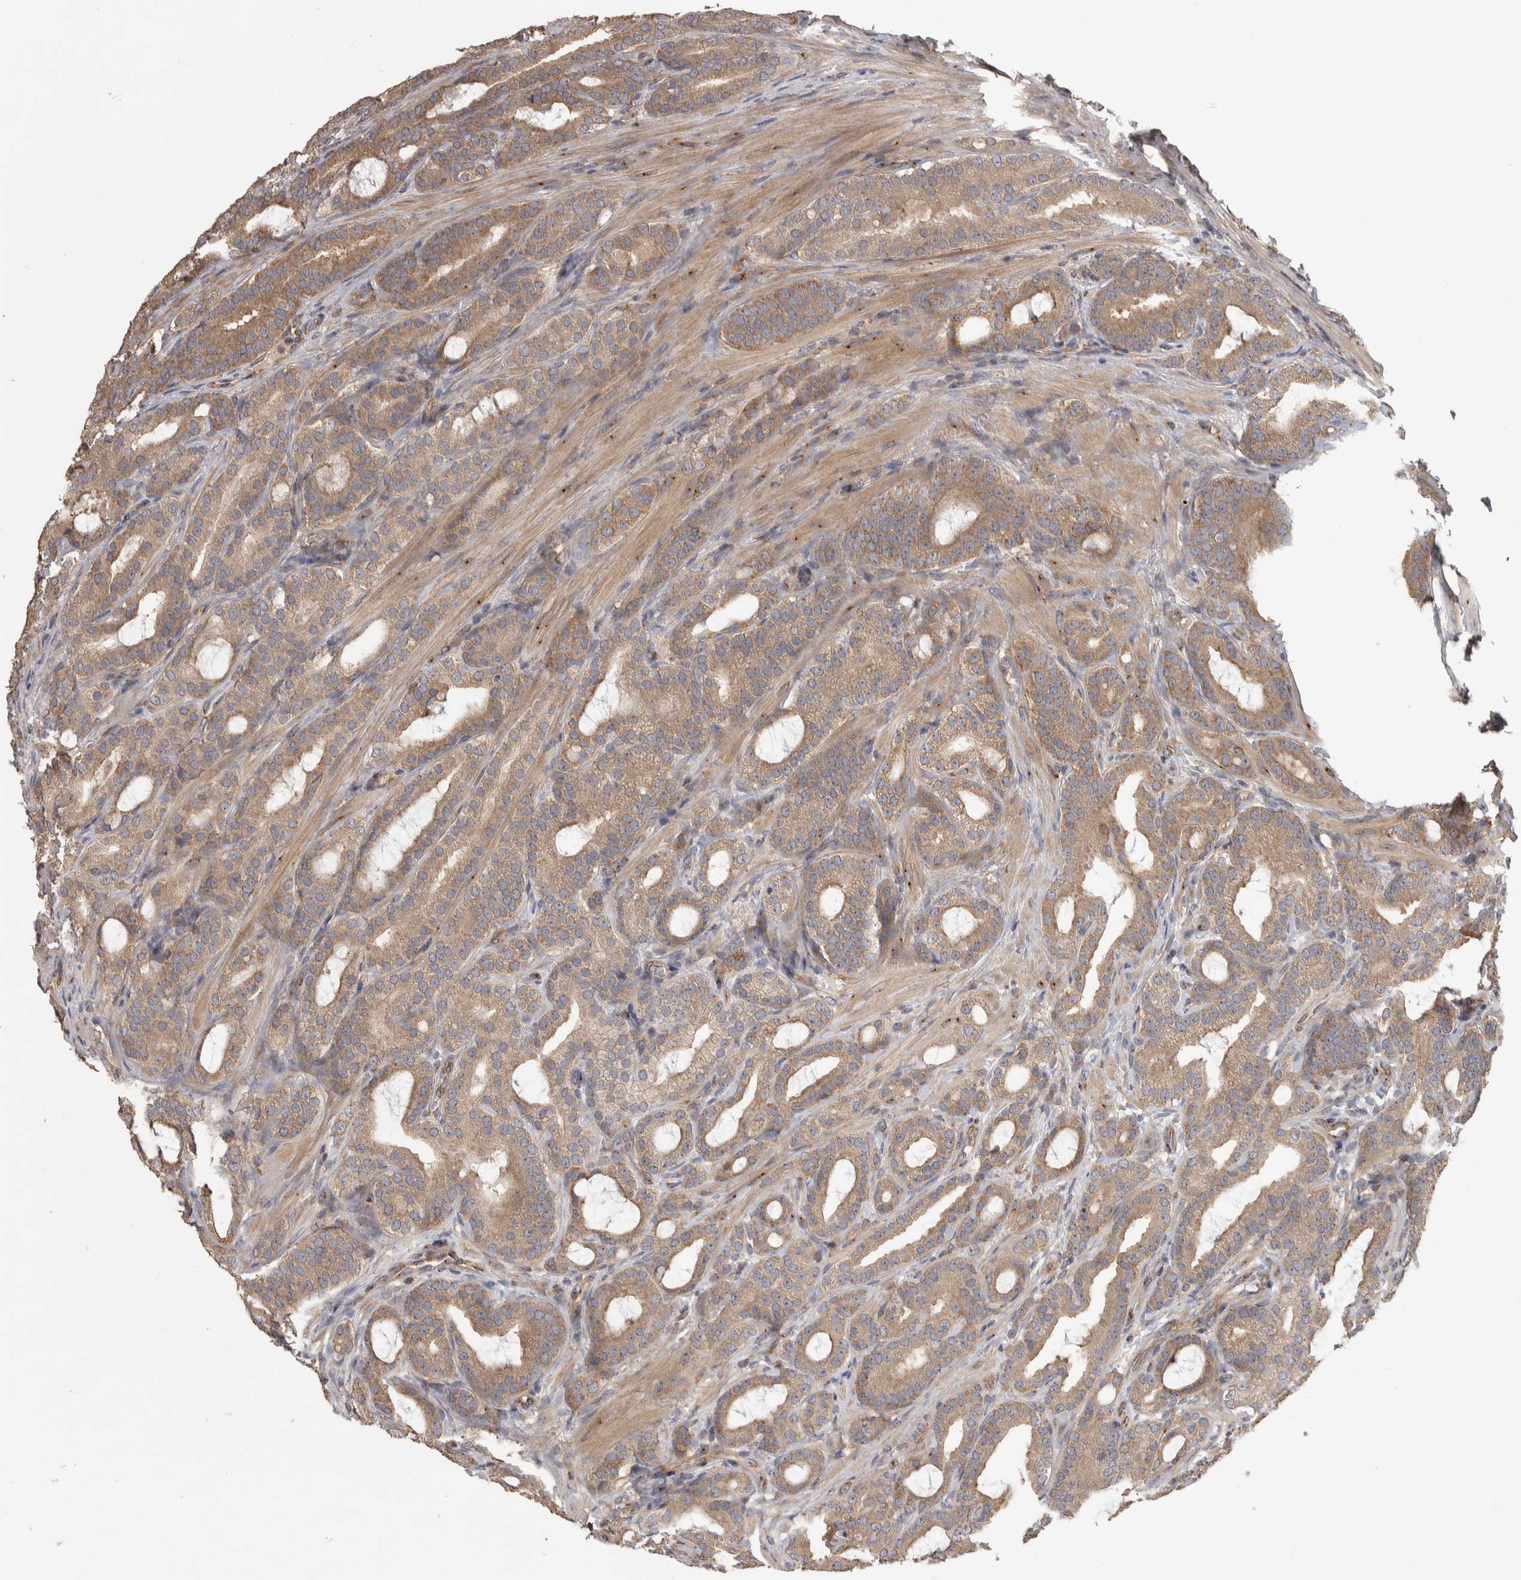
{"staining": {"intensity": "weak", "quantity": ">75%", "location": "cytoplasmic/membranous"}, "tissue": "prostate cancer", "cell_type": "Tumor cells", "image_type": "cancer", "snomed": [{"axis": "morphology", "description": "Adenocarcinoma, High grade"}, {"axis": "topography", "description": "Prostate"}], "caption": "Weak cytoplasmic/membranous positivity is present in about >75% of tumor cells in high-grade adenocarcinoma (prostate).", "gene": "IFRD1", "patient": {"sex": "male", "age": 60}}